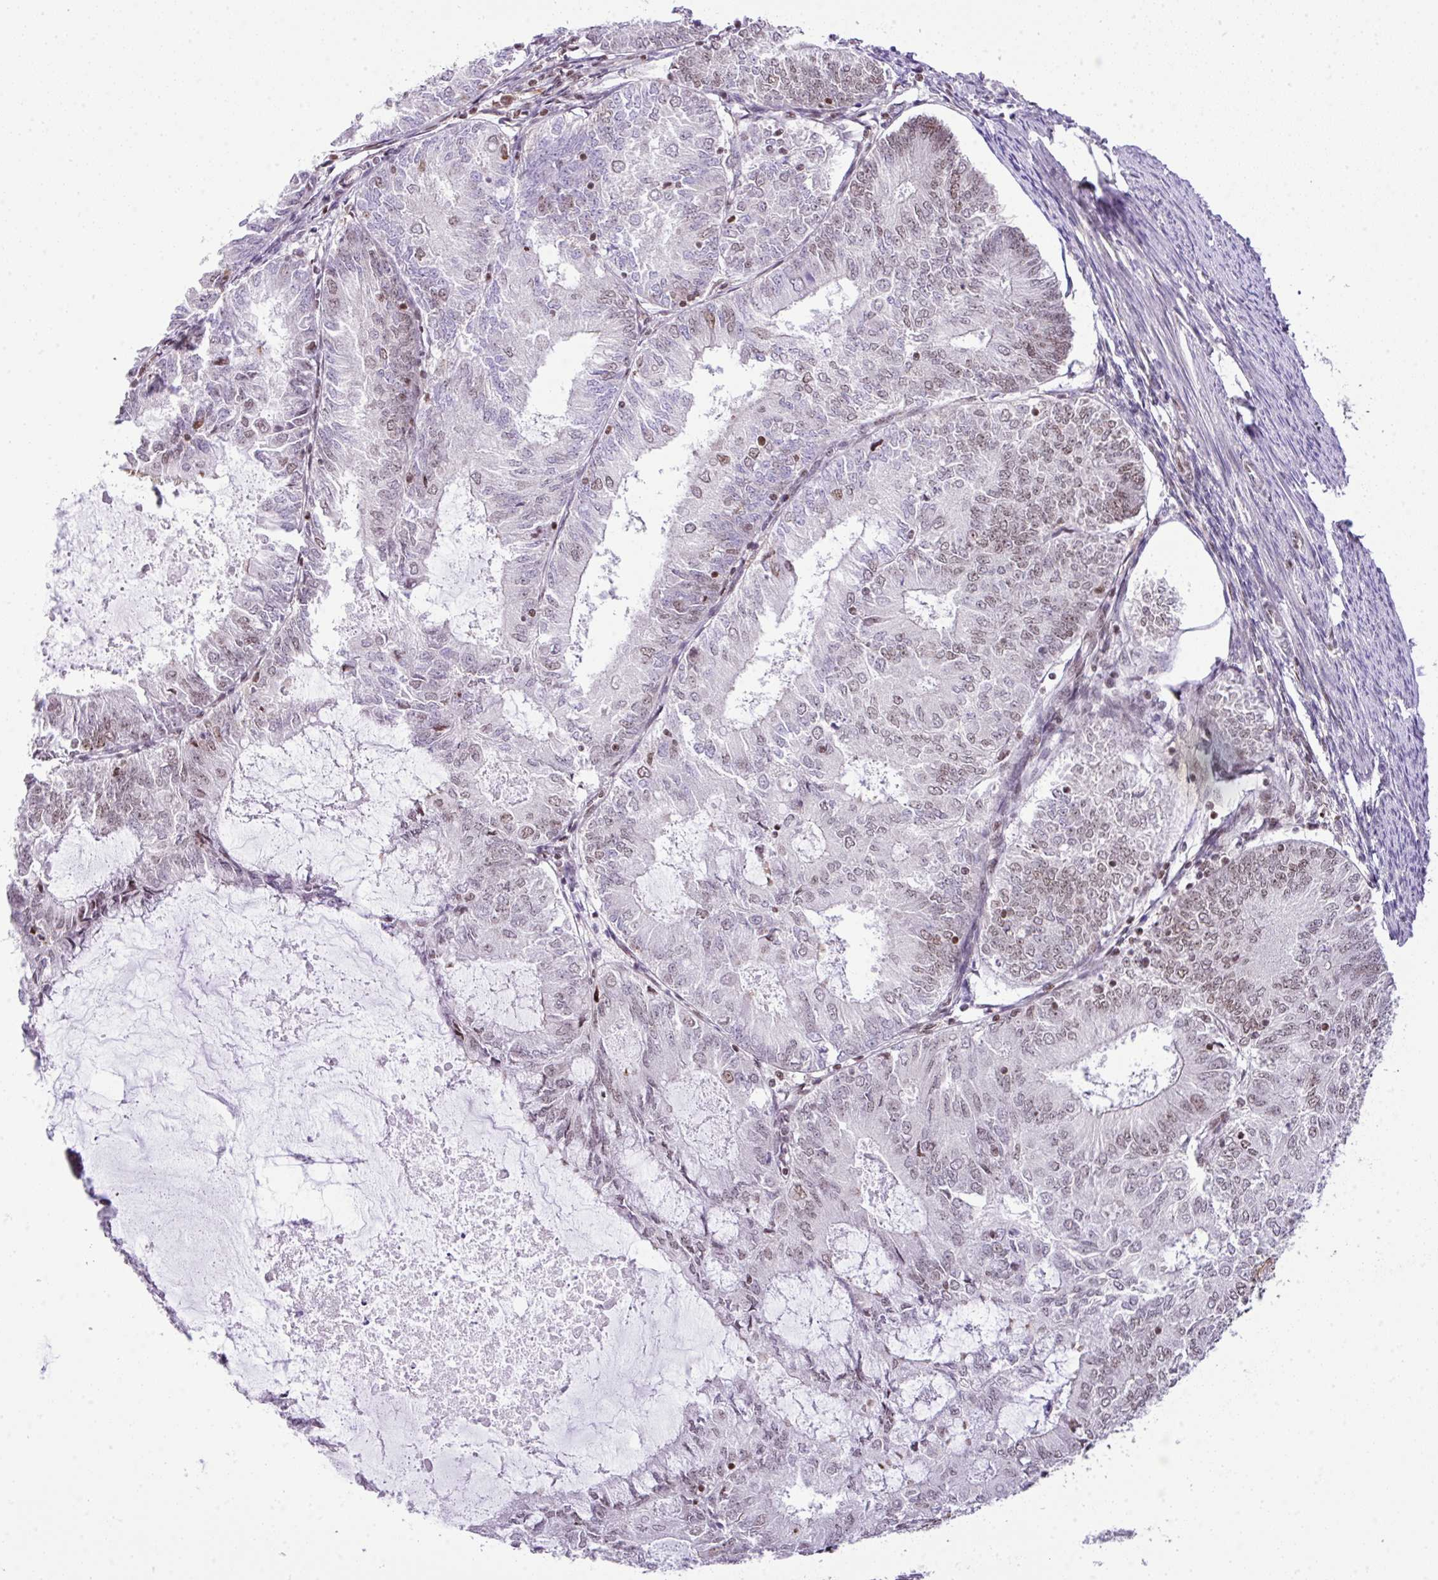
{"staining": {"intensity": "weak", "quantity": "<25%", "location": "nuclear"}, "tissue": "endometrial cancer", "cell_type": "Tumor cells", "image_type": "cancer", "snomed": [{"axis": "morphology", "description": "Adenocarcinoma, NOS"}, {"axis": "topography", "description": "Endometrium"}], "caption": "This image is of endometrial adenocarcinoma stained with IHC to label a protein in brown with the nuclei are counter-stained blue. There is no expression in tumor cells.", "gene": "CCDC137", "patient": {"sex": "female", "age": 57}}